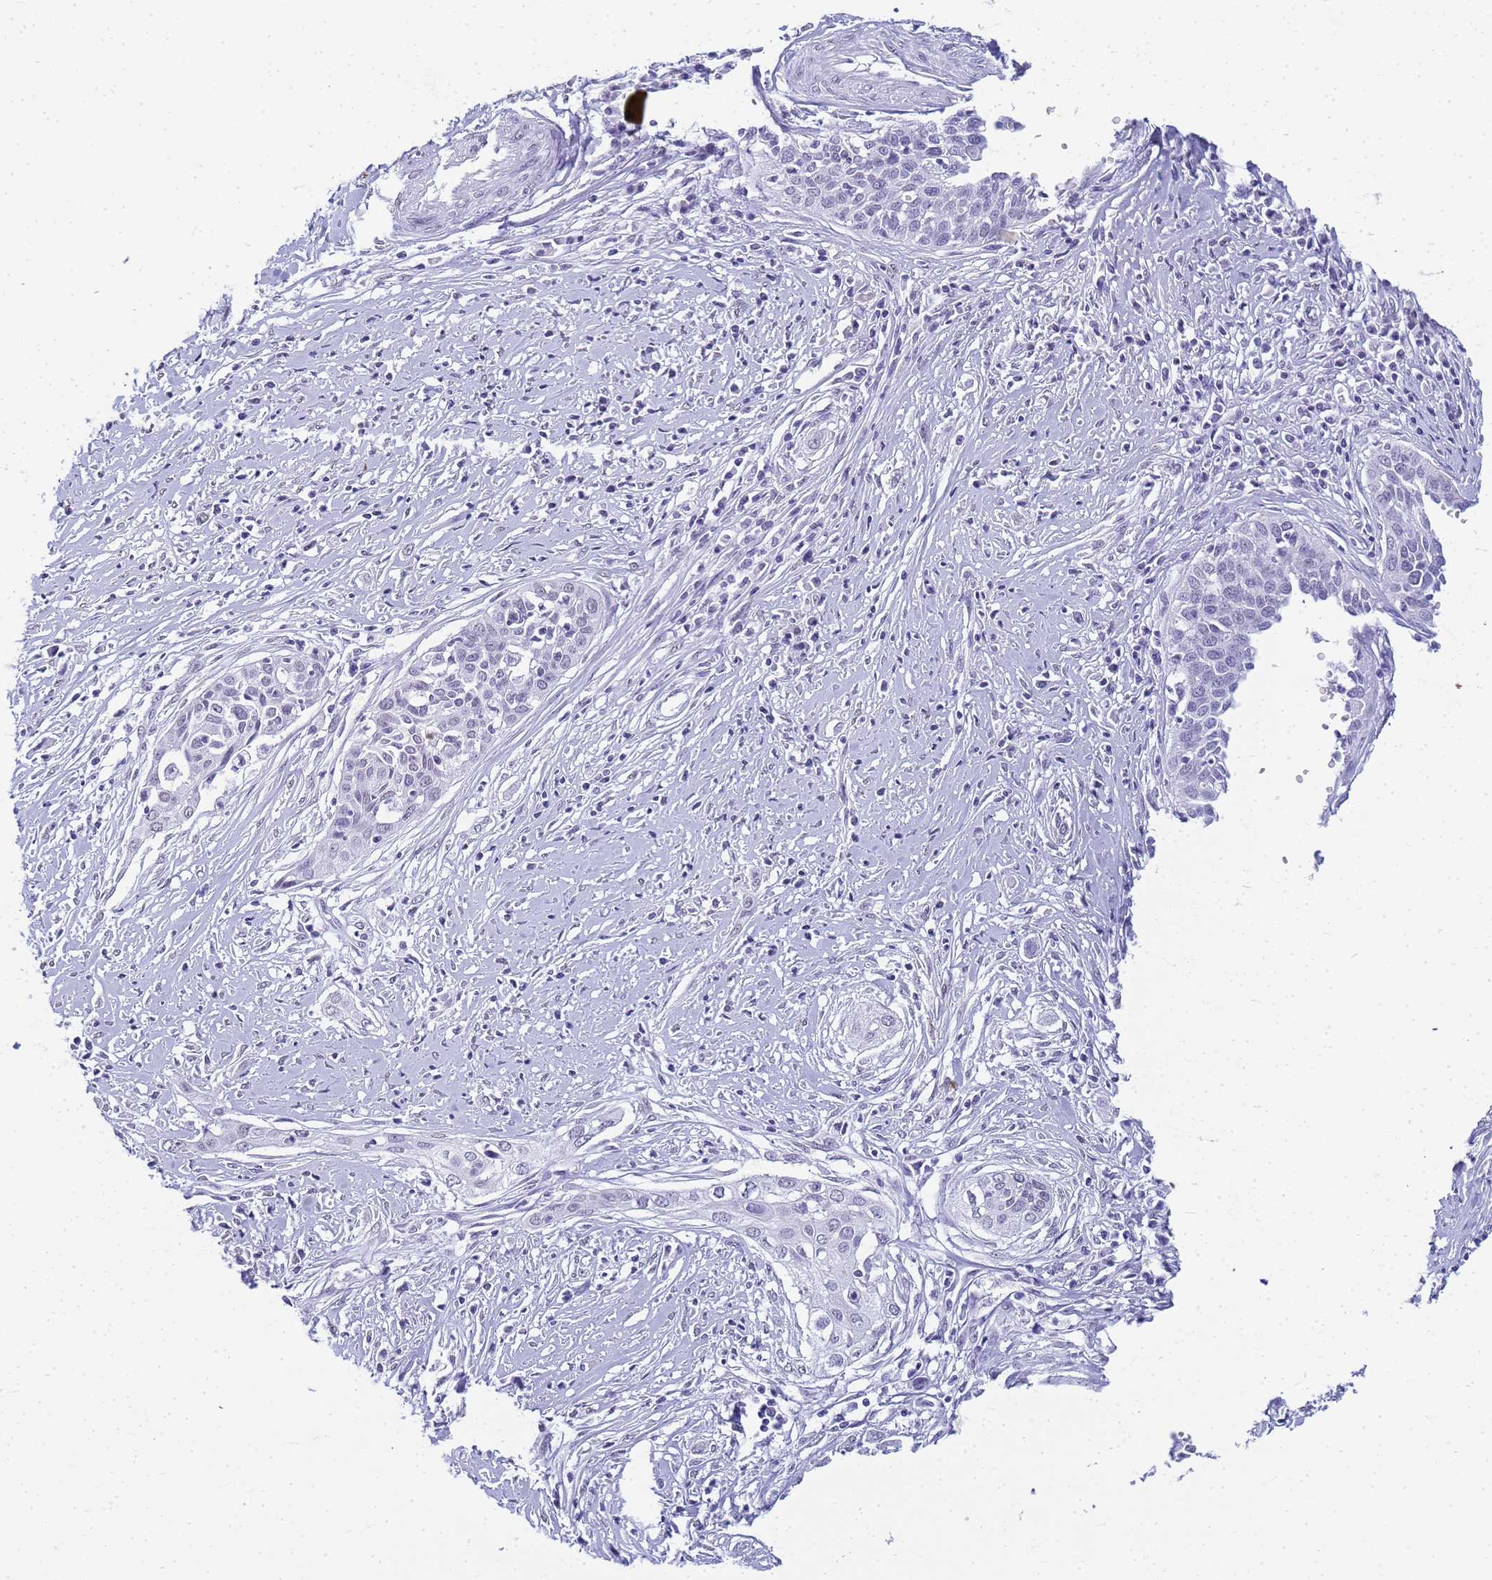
{"staining": {"intensity": "negative", "quantity": "none", "location": "none"}, "tissue": "cervical cancer", "cell_type": "Tumor cells", "image_type": "cancer", "snomed": [{"axis": "morphology", "description": "Squamous cell carcinoma, NOS"}, {"axis": "topography", "description": "Cervix"}], "caption": "Cervical cancer stained for a protein using IHC reveals no staining tumor cells.", "gene": "SLC7A9", "patient": {"sex": "female", "age": 34}}